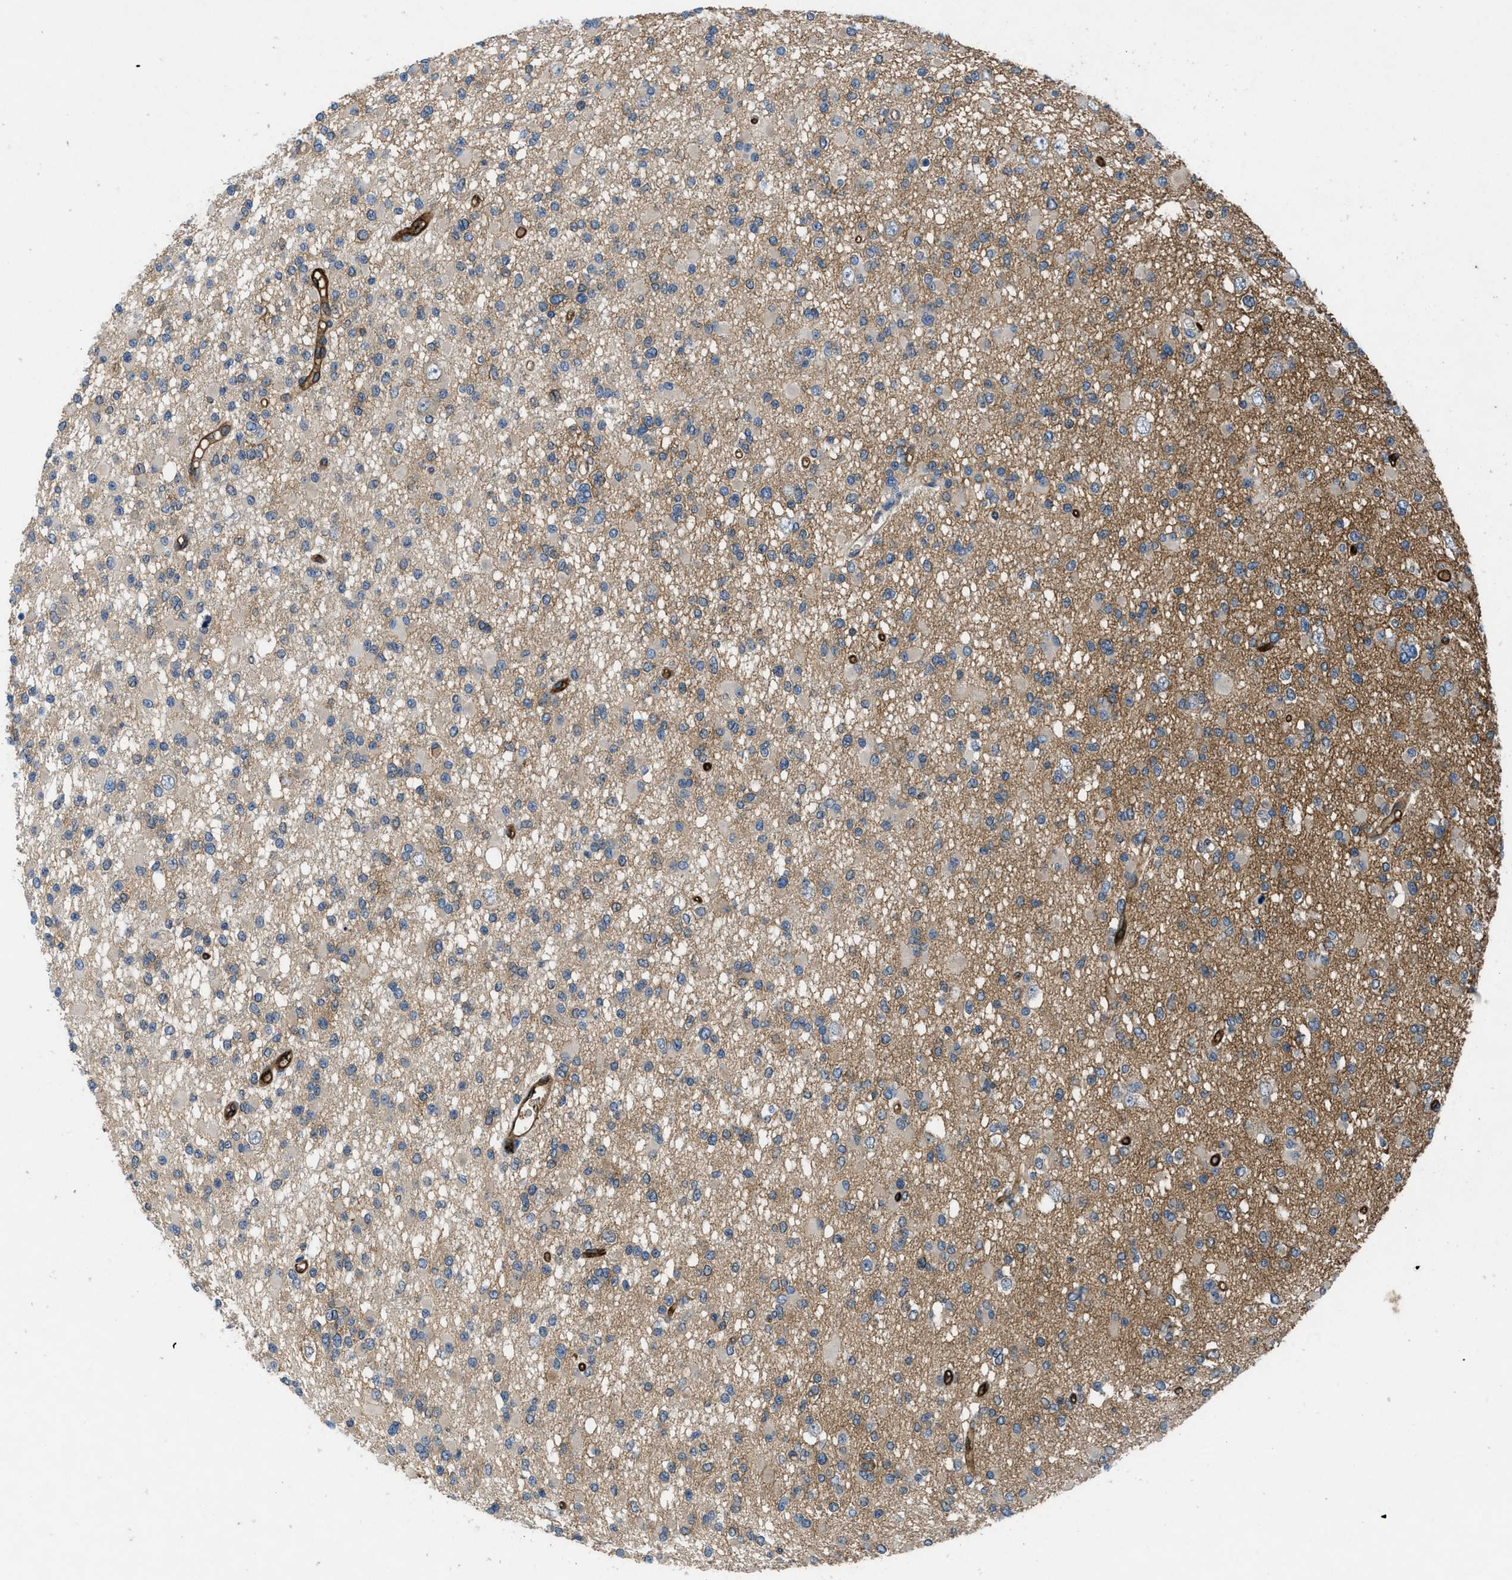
{"staining": {"intensity": "moderate", "quantity": "<25%", "location": "cytoplasmic/membranous"}, "tissue": "glioma", "cell_type": "Tumor cells", "image_type": "cancer", "snomed": [{"axis": "morphology", "description": "Glioma, malignant, Low grade"}, {"axis": "topography", "description": "Brain"}], "caption": "Immunohistochemistry (IHC) of human glioma demonstrates low levels of moderate cytoplasmic/membranous positivity in about <25% of tumor cells. (brown staining indicates protein expression, while blue staining denotes nuclei).", "gene": "PGR", "patient": {"sex": "female", "age": 22}}